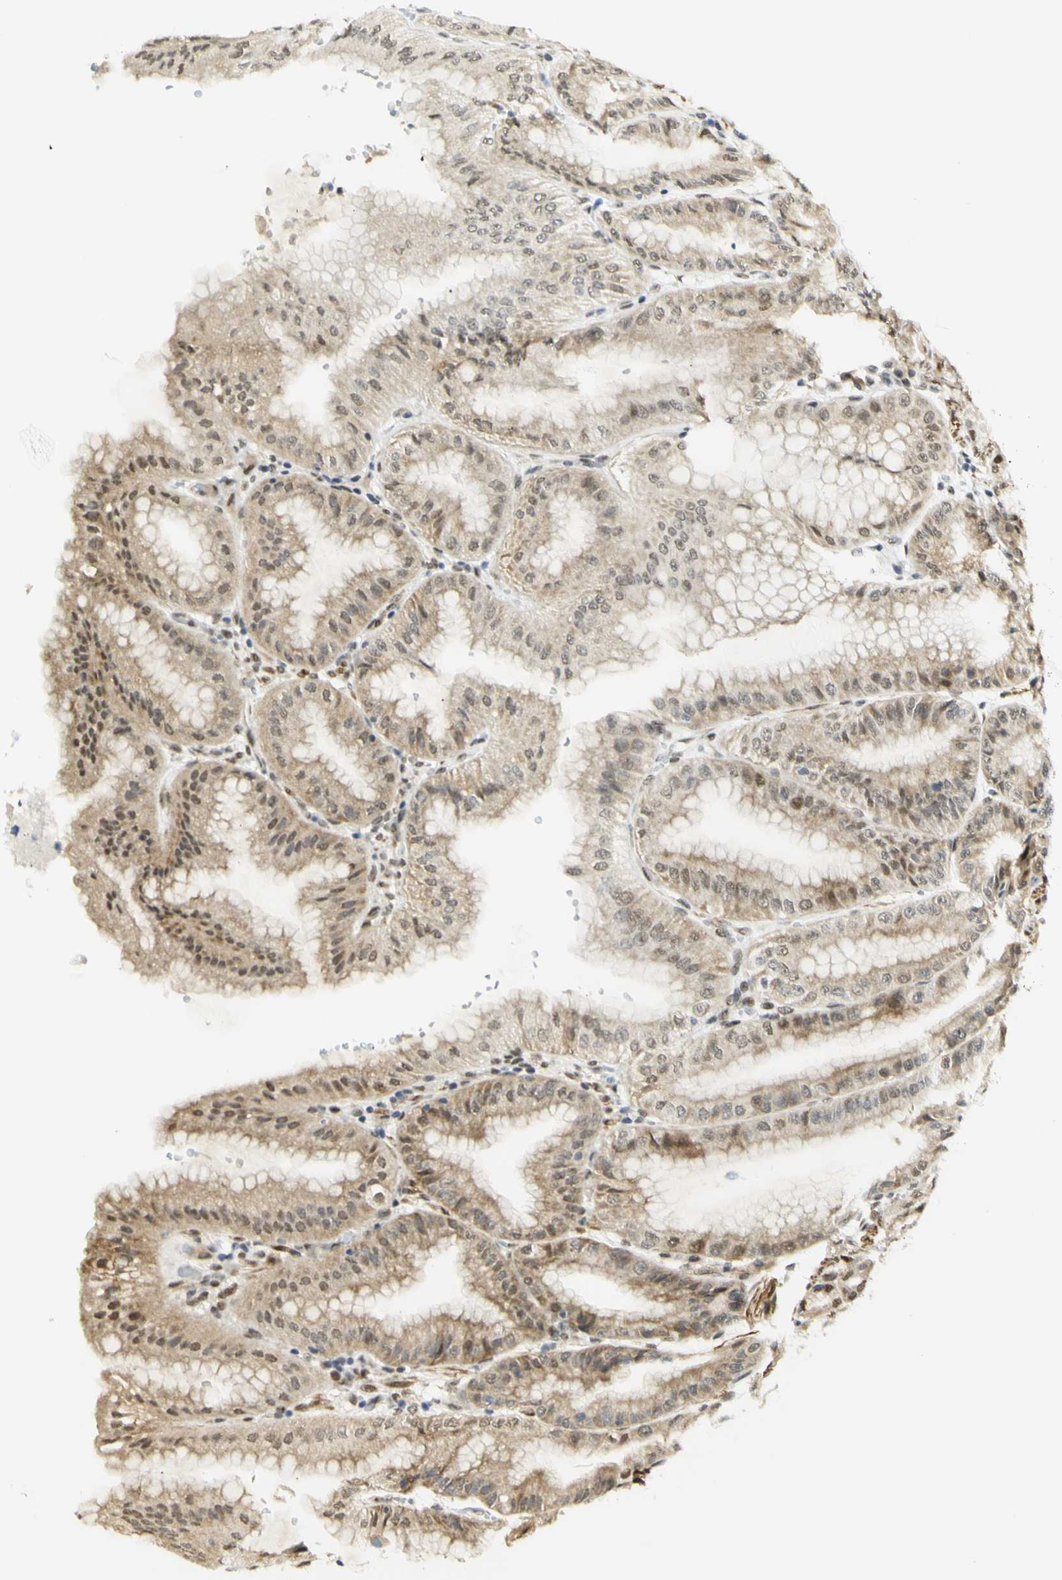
{"staining": {"intensity": "moderate", "quantity": ">75%", "location": "cytoplasmic/membranous,nuclear"}, "tissue": "stomach", "cell_type": "Glandular cells", "image_type": "normal", "snomed": [{"axis": "morphology", "description": "Normal tissue, NOS"}, {"axis": "topography", "description": "Stomach, lower"}], "caption": "Immunohistochemical staining of normal stomach demonstrates moderate cytoplasmic/membranous,nuclear protein expression in about >75% of glandular cells.", "gene": "DDX1", "patient": {"sex": "male", "age": 71}}